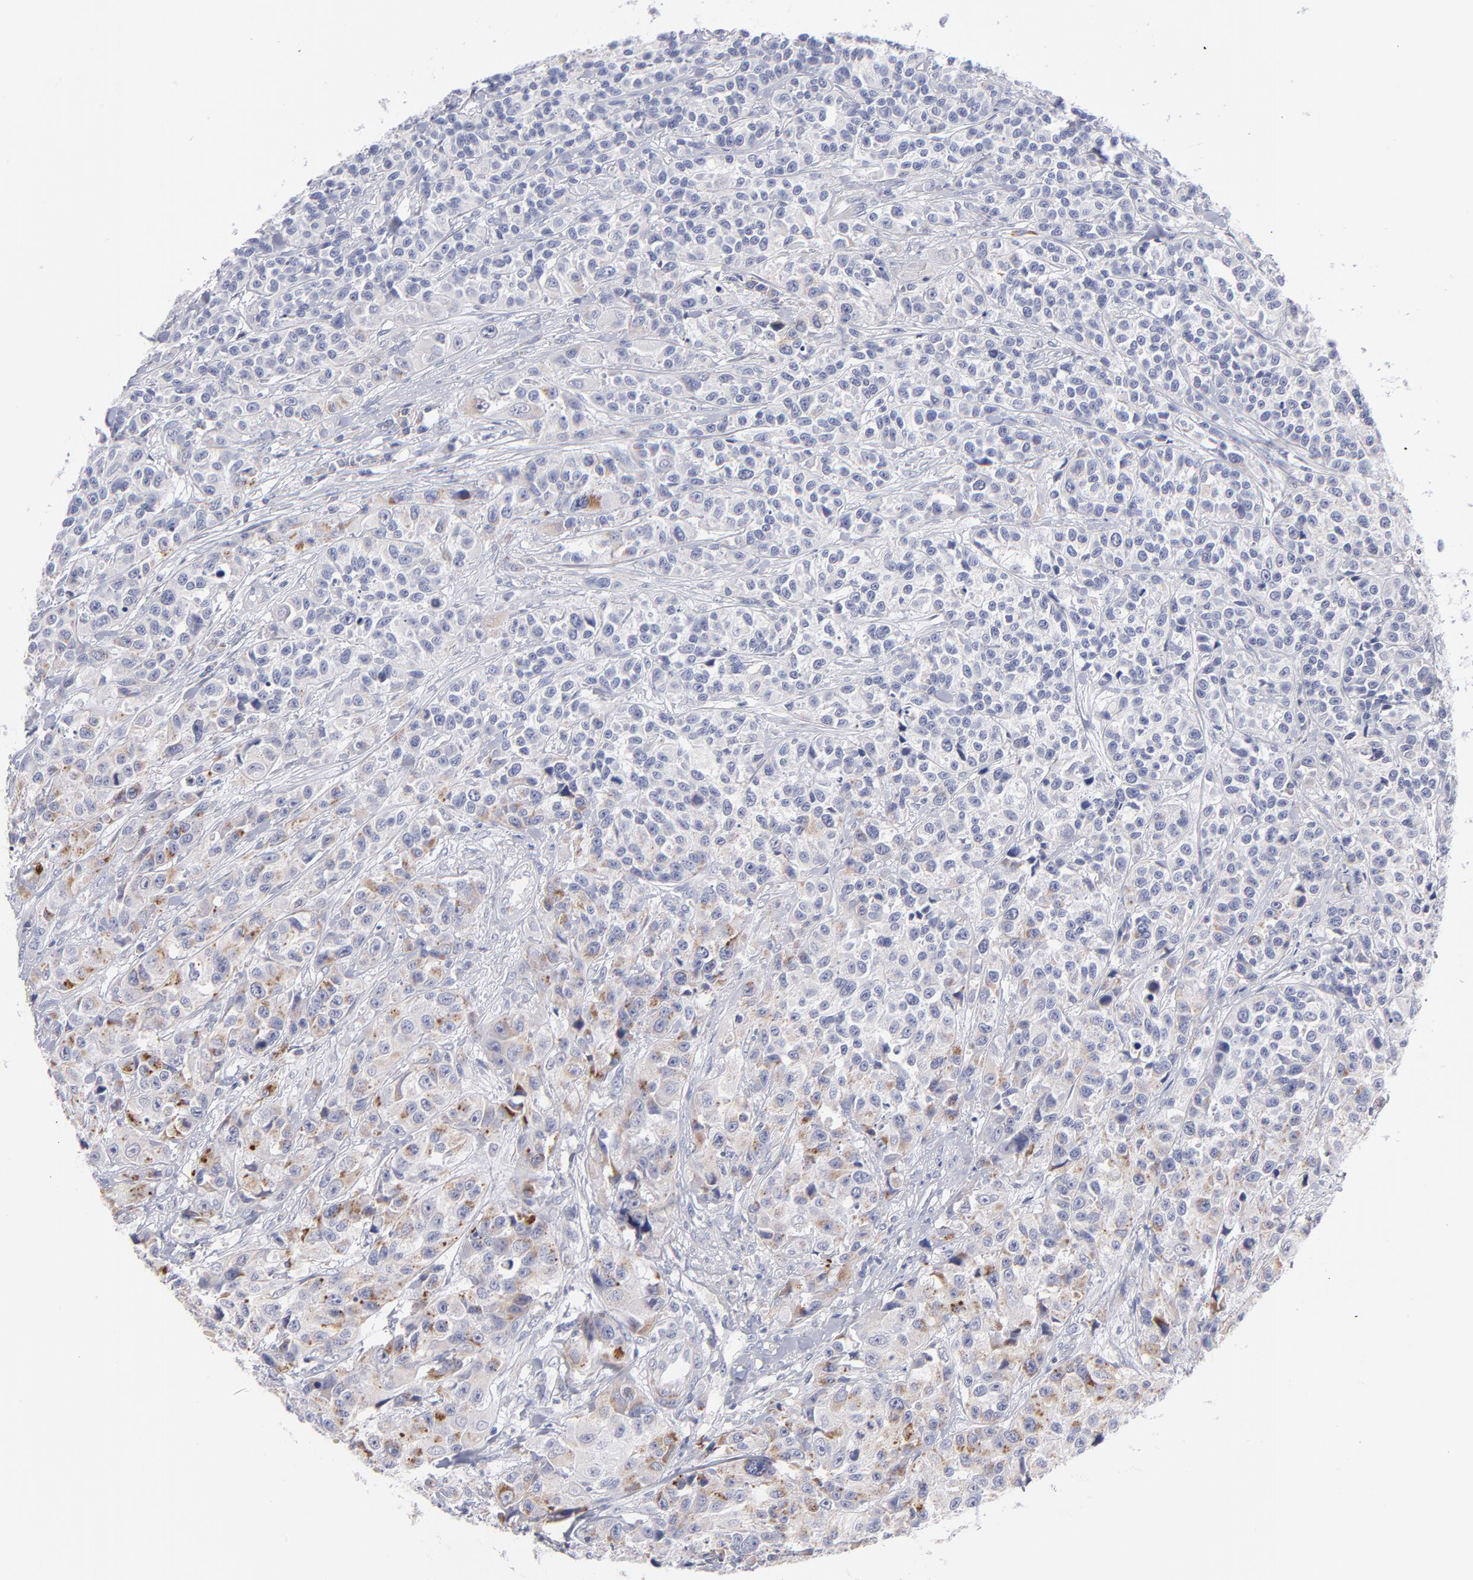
{"staining": {"intensity": "moderate", "quantity": "25%-75%", "location": "cytoplasmic/membranous"}, "tissue": "urothelial cancer", "cell_type": "Tumor cells", "image_type": "cancer", "snomed": [{"axis": "morphology", "description": "Urothelial carcinoma, High grade"}, {"axis": "topography", "description": "Urinary bladder"}], "caption": "Urothelial carcinoma (high-grade) stained for a protein (brown) demonstrates moderate cytoplasmic/membranous positive expression in about 25%-75% of tumor cells.", "gene": "MTHFD2", "patient": {"sex": "female", "age": 81}}